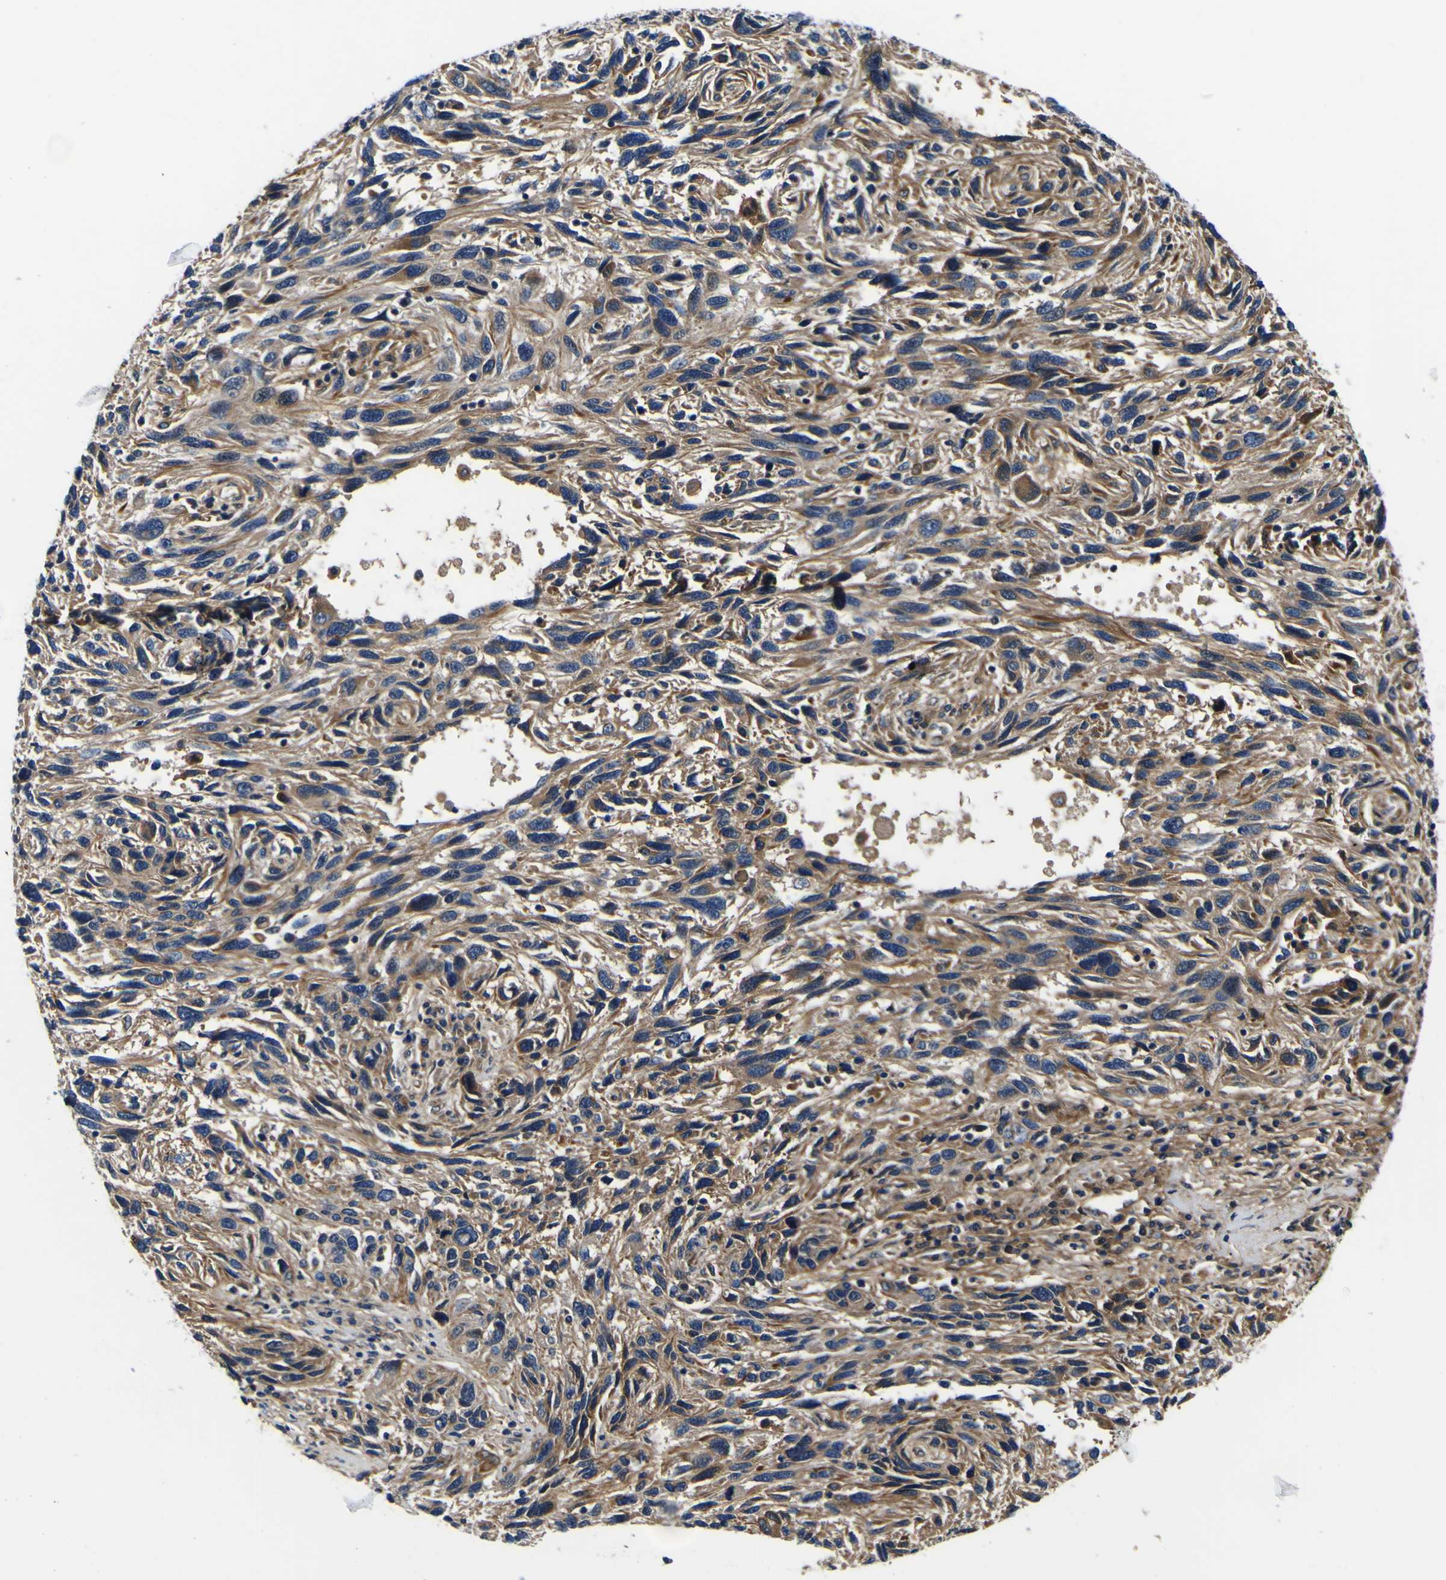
{"staining": {"intensity": "moderate", "quantity": "25%-75%", "location": "cytoplasmic/membranous"}, "tissue": "melanoma", "cell_type": "Tumor cells", "image_type": "cancer", "snomed": [{"axis": "morphology", "description": "Malignant melanoma, NOS"}, {"axis": "topography", "description": "Skin"}], "caption": "Tumor cells exhibit moderate cytoplasmic/membranous expression in approximately 25%-75% of cells in malignant melanoma. The protein of interest is stained brown, and the nuclei are stained in blue (DAB IHC with brightfield microscopy, high magnification).", "gene": "POSTN", "patient": {"sex": "male", "age": 53}}